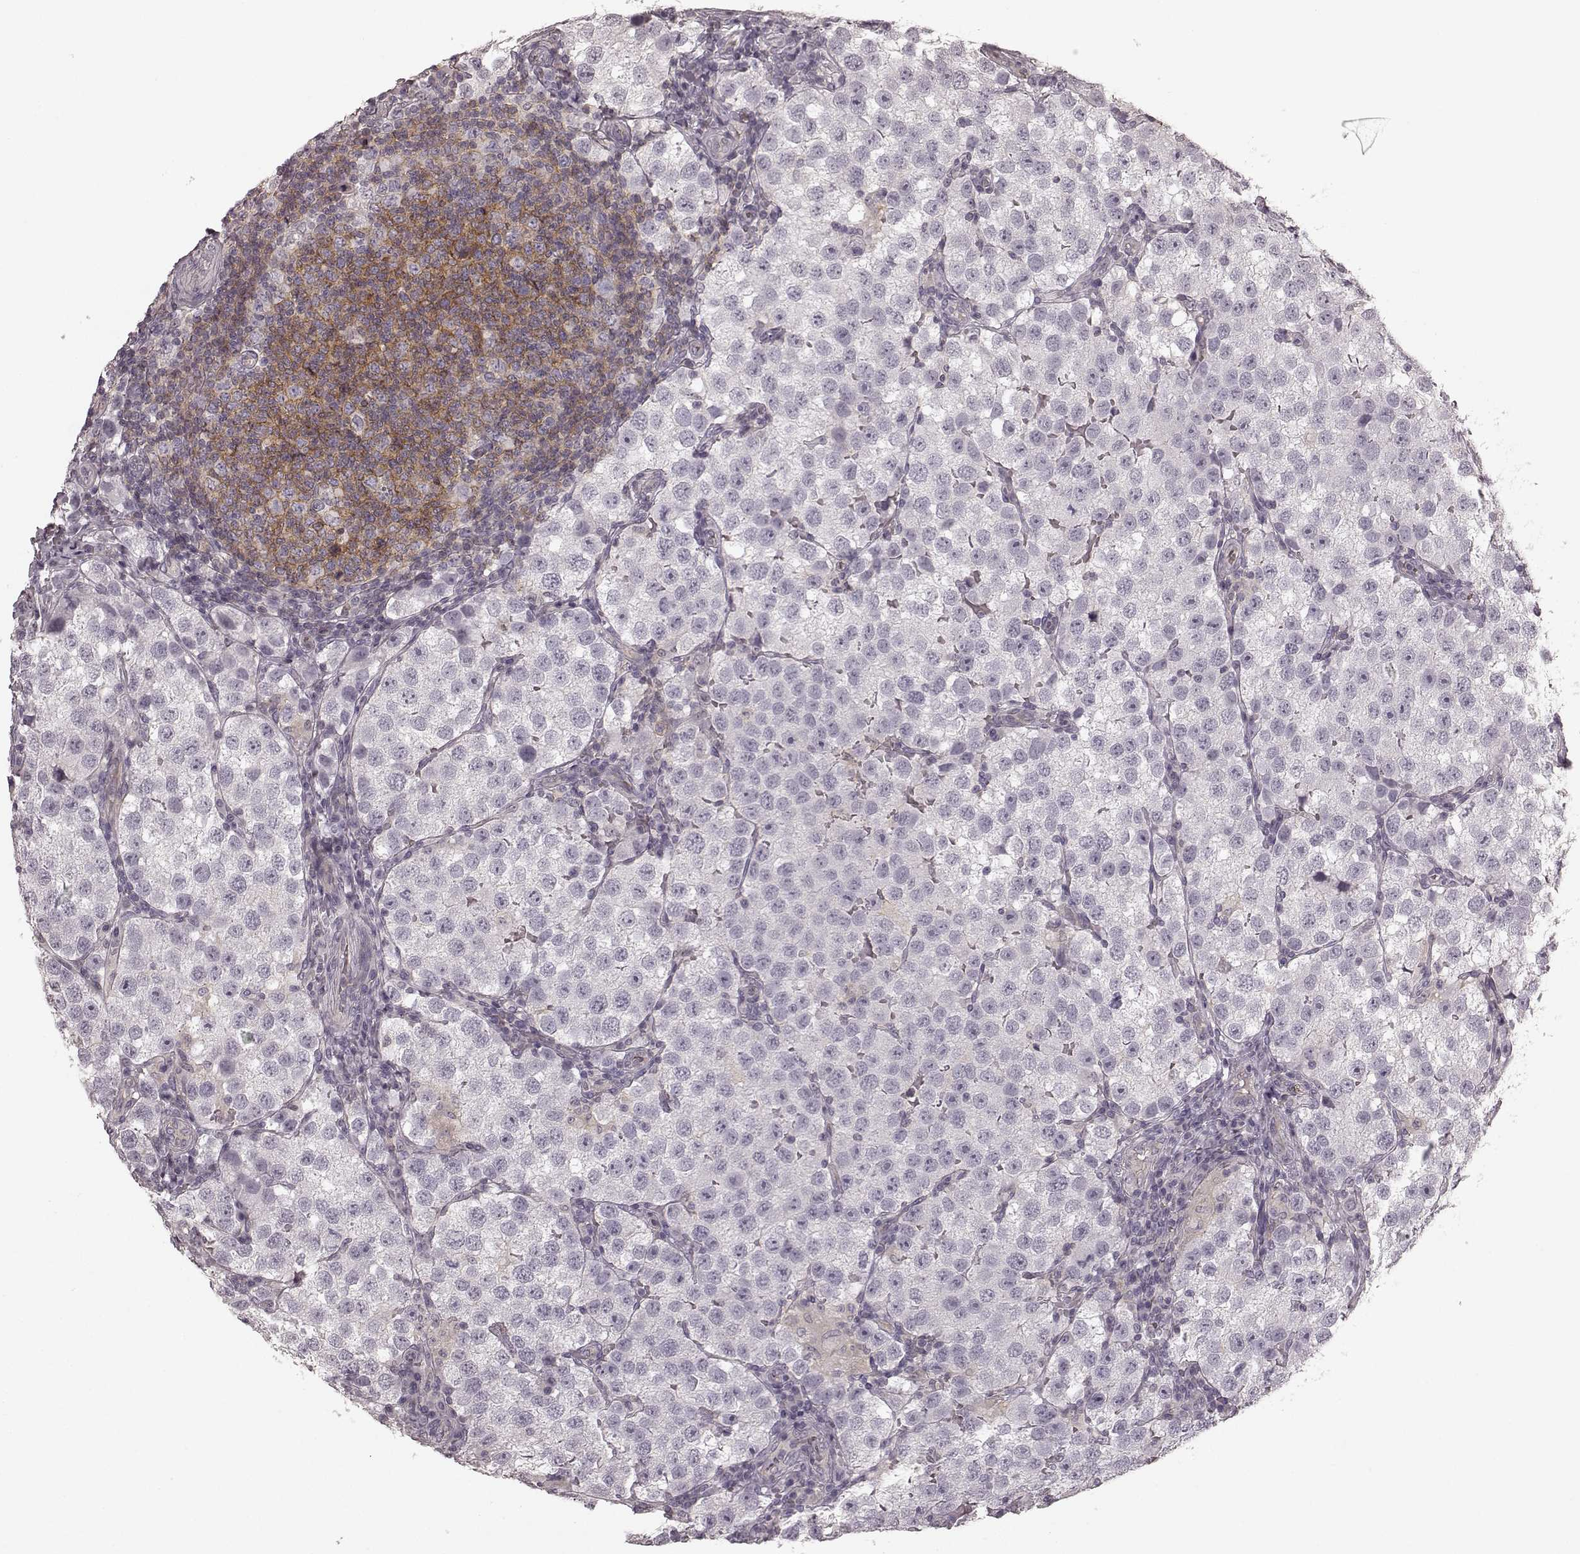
{"staining": {"intensity": "negative", "quantity": "none", "location": "none"}, "tissue": "testis cancer", "cell_type": "Tumor cells", "image_type": "cancer", "snomed": [{"axis": "morphology", "description": "Seminoma, NOS"}, {"axis": "topography", "description": "Testis"}], "caption": "High magnification brightfield microscopy of seminoma (testis) stained with DAB (brown) and counterstained with hematoxylin (blue): tumor cells show no significant staining.", "gene": "PRKCE", "patient": {"sex": "male", "age": 37}}